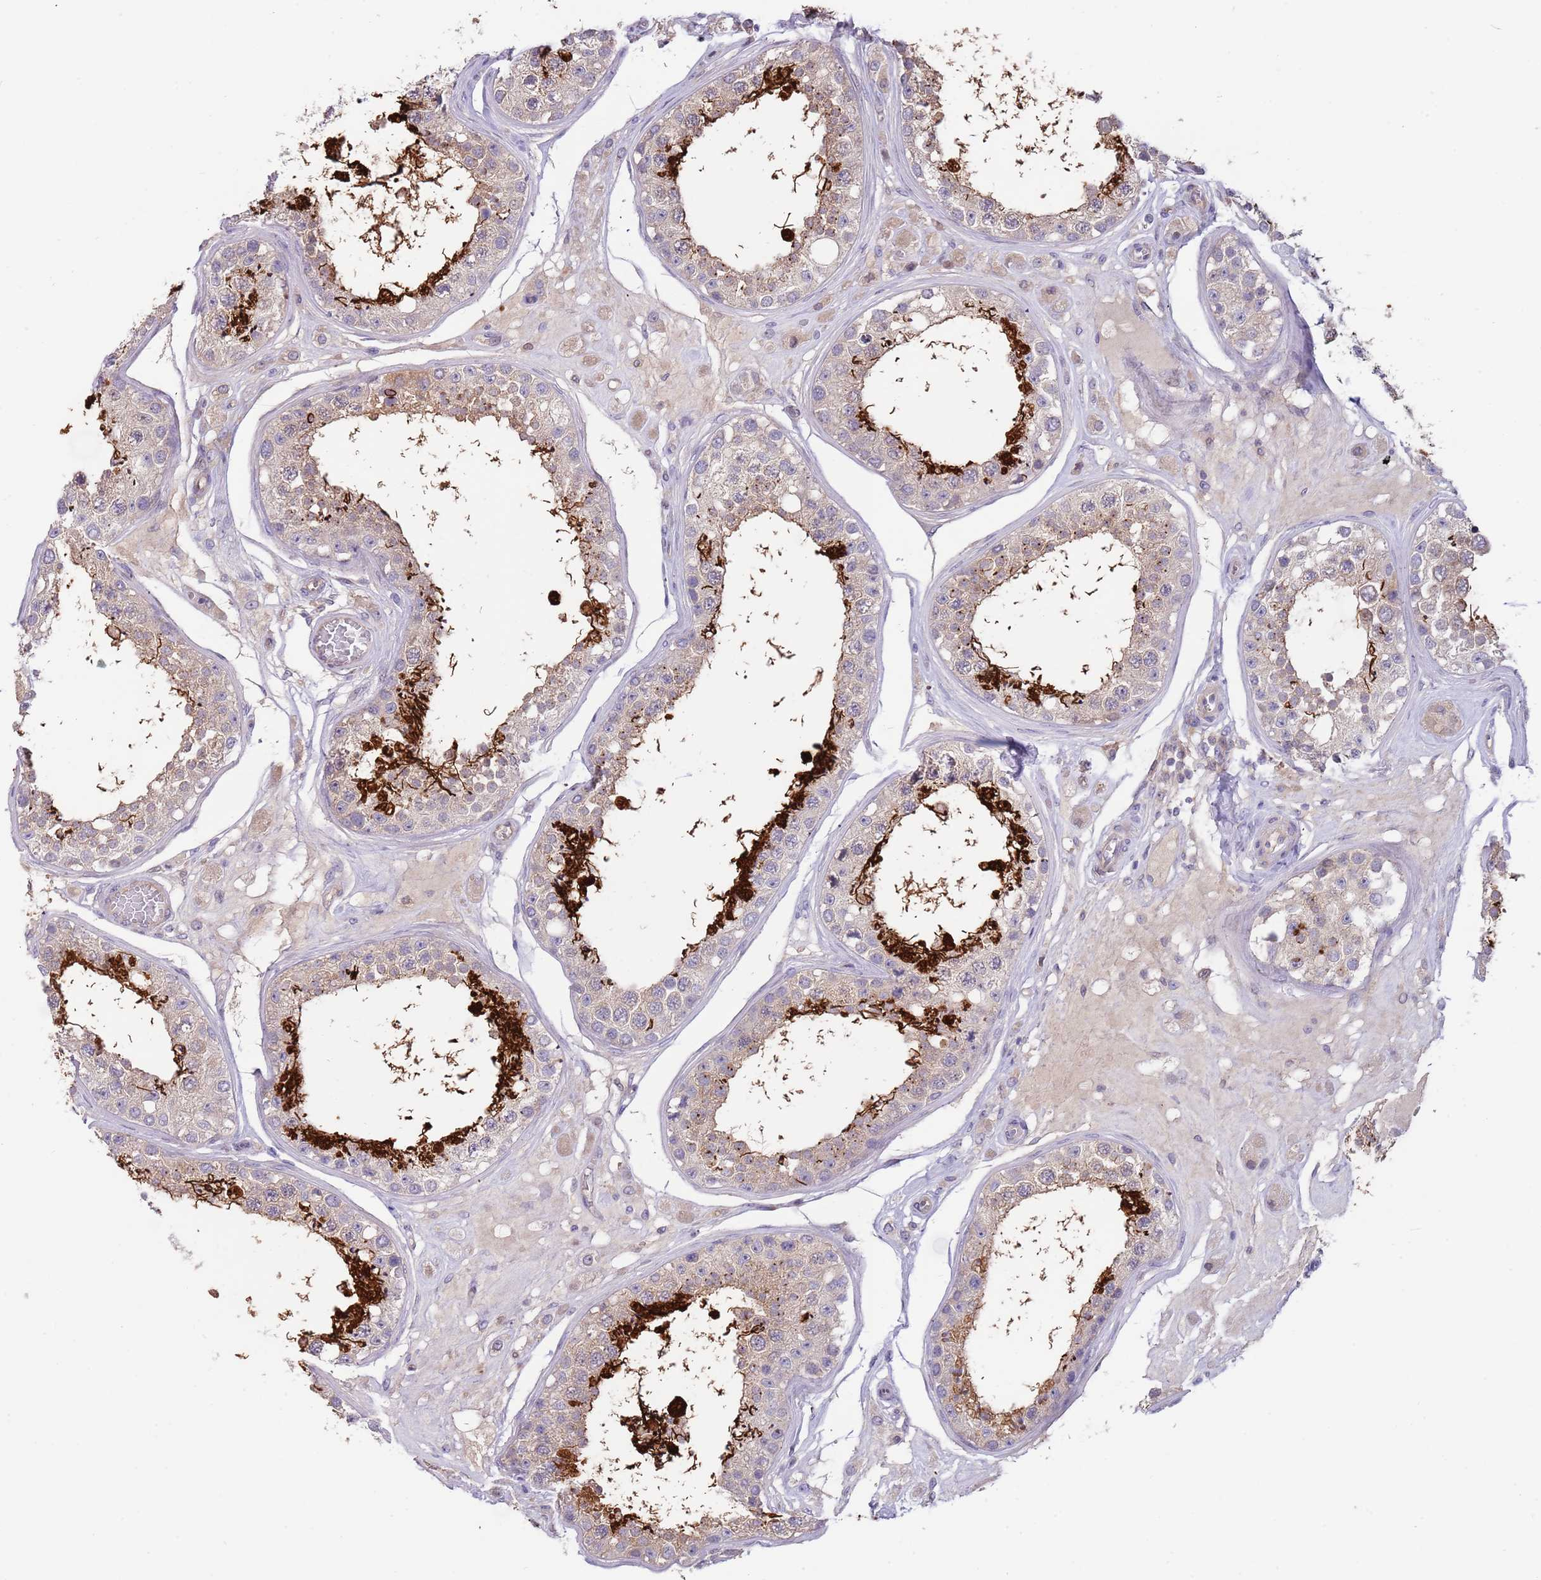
{"staining": {"intensity": "strong", "quantity": "<25%", "location": "cytoplasmic/membranous"}, "tissue": "testis", "cell_type": "Cells in seminiferous ducts", "image_type": "normal", "snomed": [{"axis": "morphology", "description": "Normal tissue, NOS"}, {"axis": "topography", "description": "Testis"}], "caption": "Immunohistochemical staining of unremarkable testis reveals <25% levels of strong cytoplasmic/membranous protein staining in about <25% of cells in seminiferous ducts.", "gene": "CABYR", "patient": {"sex": "male", "age": 25}}